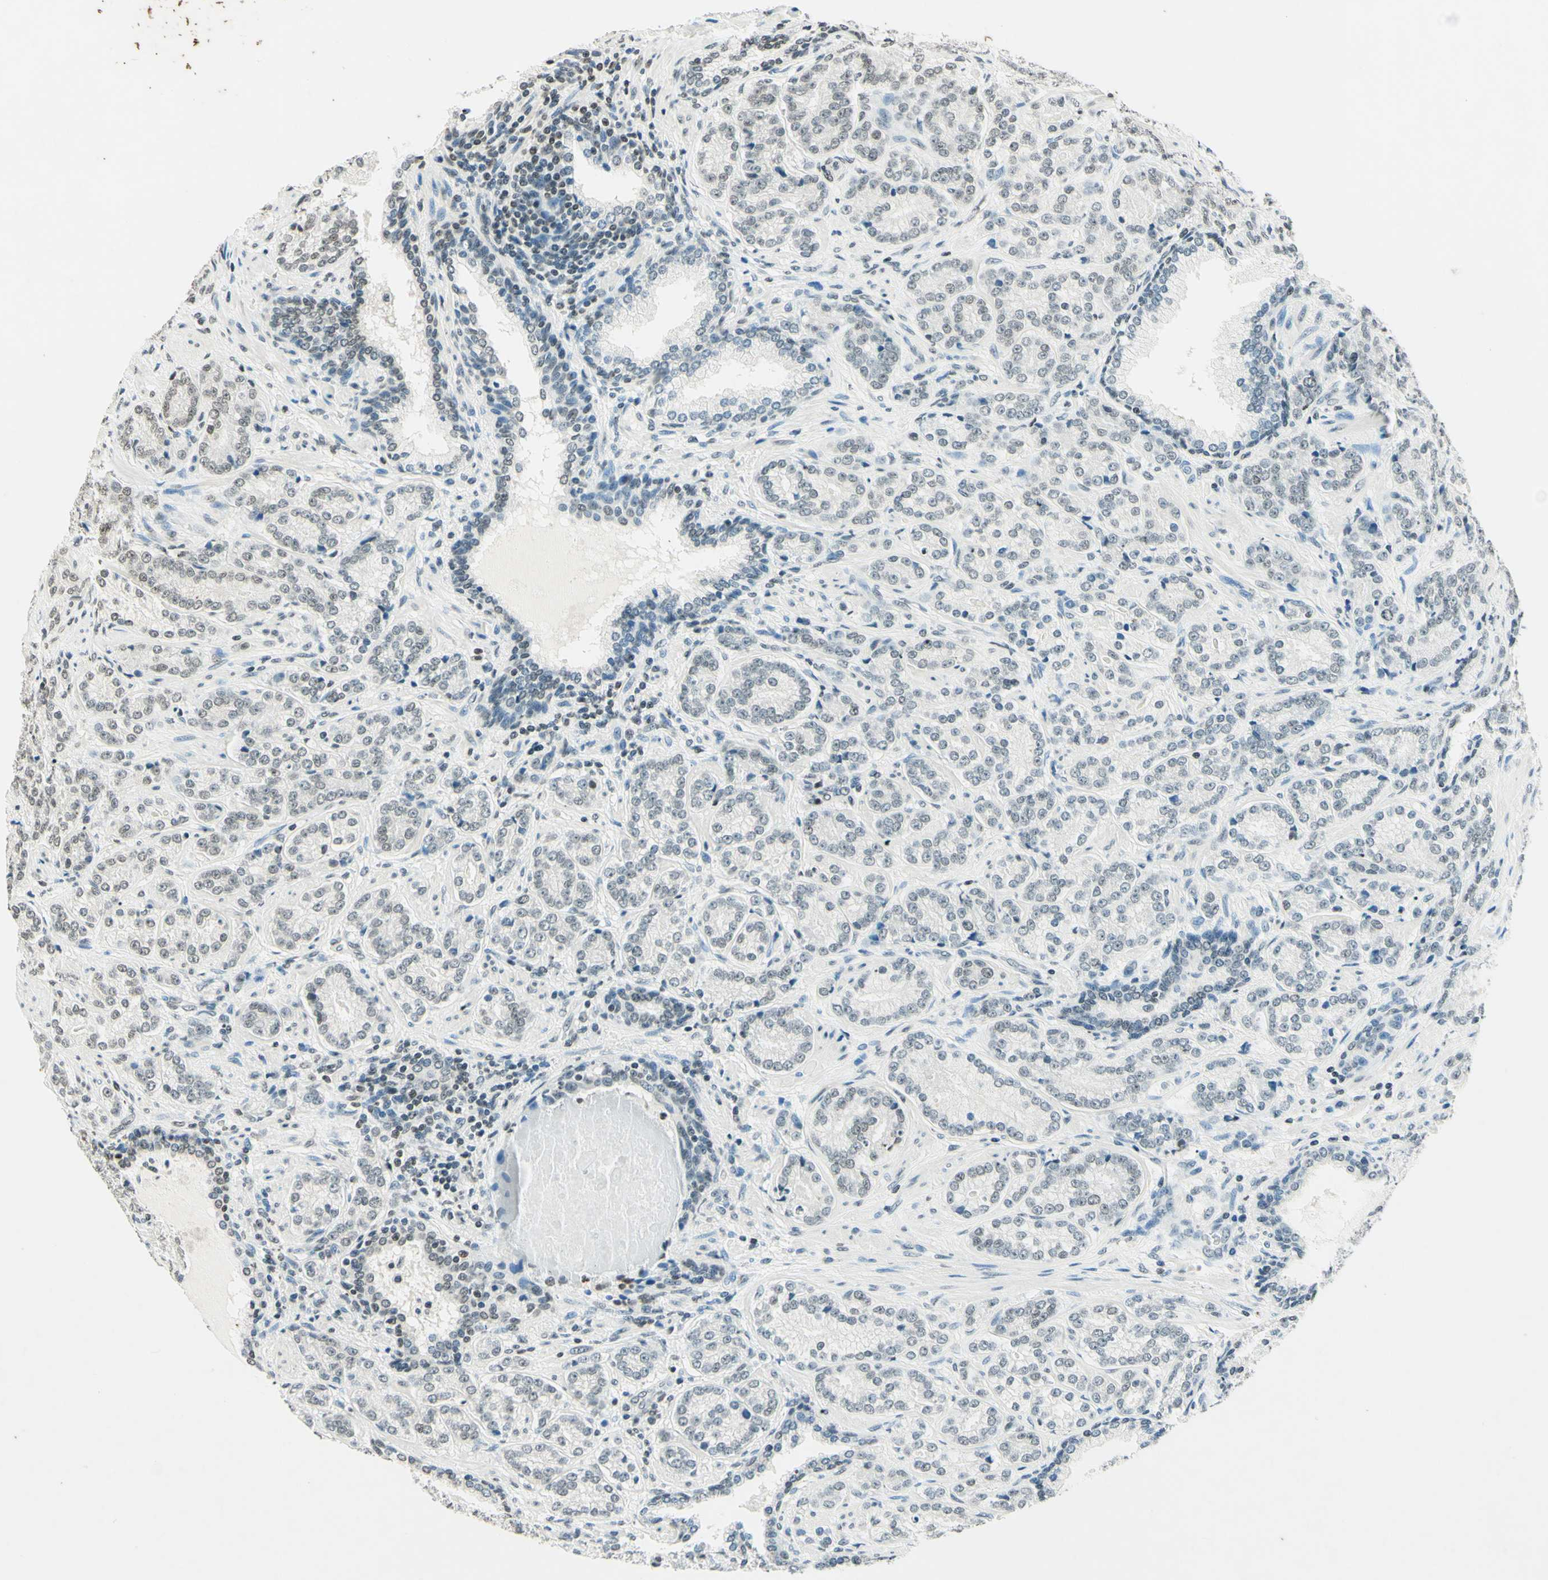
{"staining": {"intensity": "weak", "quantity": "25%-75%", "location": "nuclear"}, "tissue": "prostate cancer", "cell_type": "Tumor cells", "image_type": "cancer", "snomed": [{"axis": "morphology", "description": "Adenocarcinoma, High grade"}, {"axis": "topography", "description": "Prostate"}], "caption": "IHC micrograph of prostate cancer (adenocarcinoma (high-grade)) stained for a protein (brown), which exhibits low levels of weak nuclear expression in approximately 25%-75% of tumor cells.", "gene": "MSH2", "patient": {"sex": "male", "age": 61}}